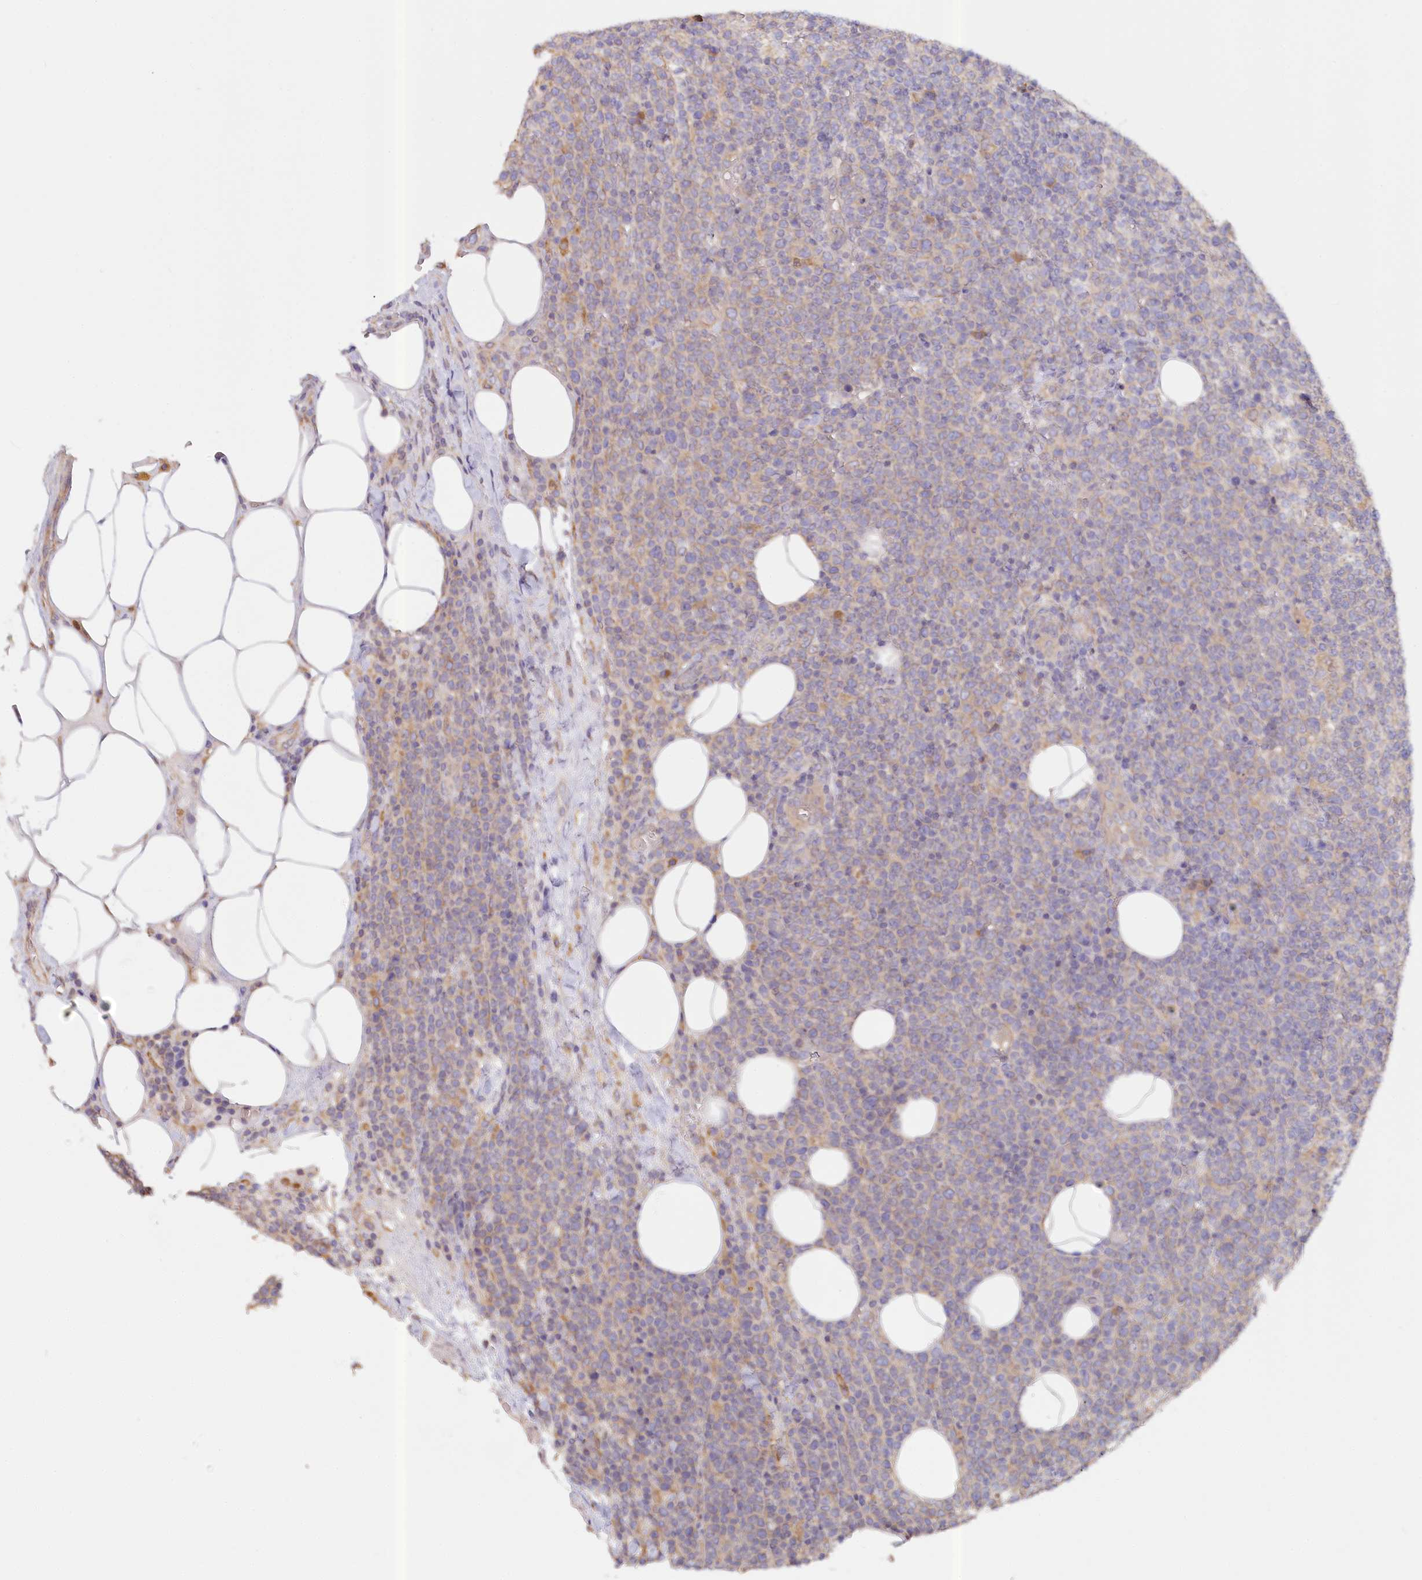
{"staining": {"intensity": "weak", "quantity": "<25%", "location": "cytoplasmic/membranous"}, "tissue": "lymphoma", "cell_type": "Tumor cells", "image_type": "cancer", "snomed": [{"axis": "morphology", "description": "Malignant lymphoma, non-Hodgkin's type, High grade"}, {"axis": "topography", "description": "Lymph node"}], "caption": "Micrograph shows no significant protein positivity in tumor cells of lymphoma.", "gene": "PAIP2", "patient": {"sex": "male", "age": 61}}